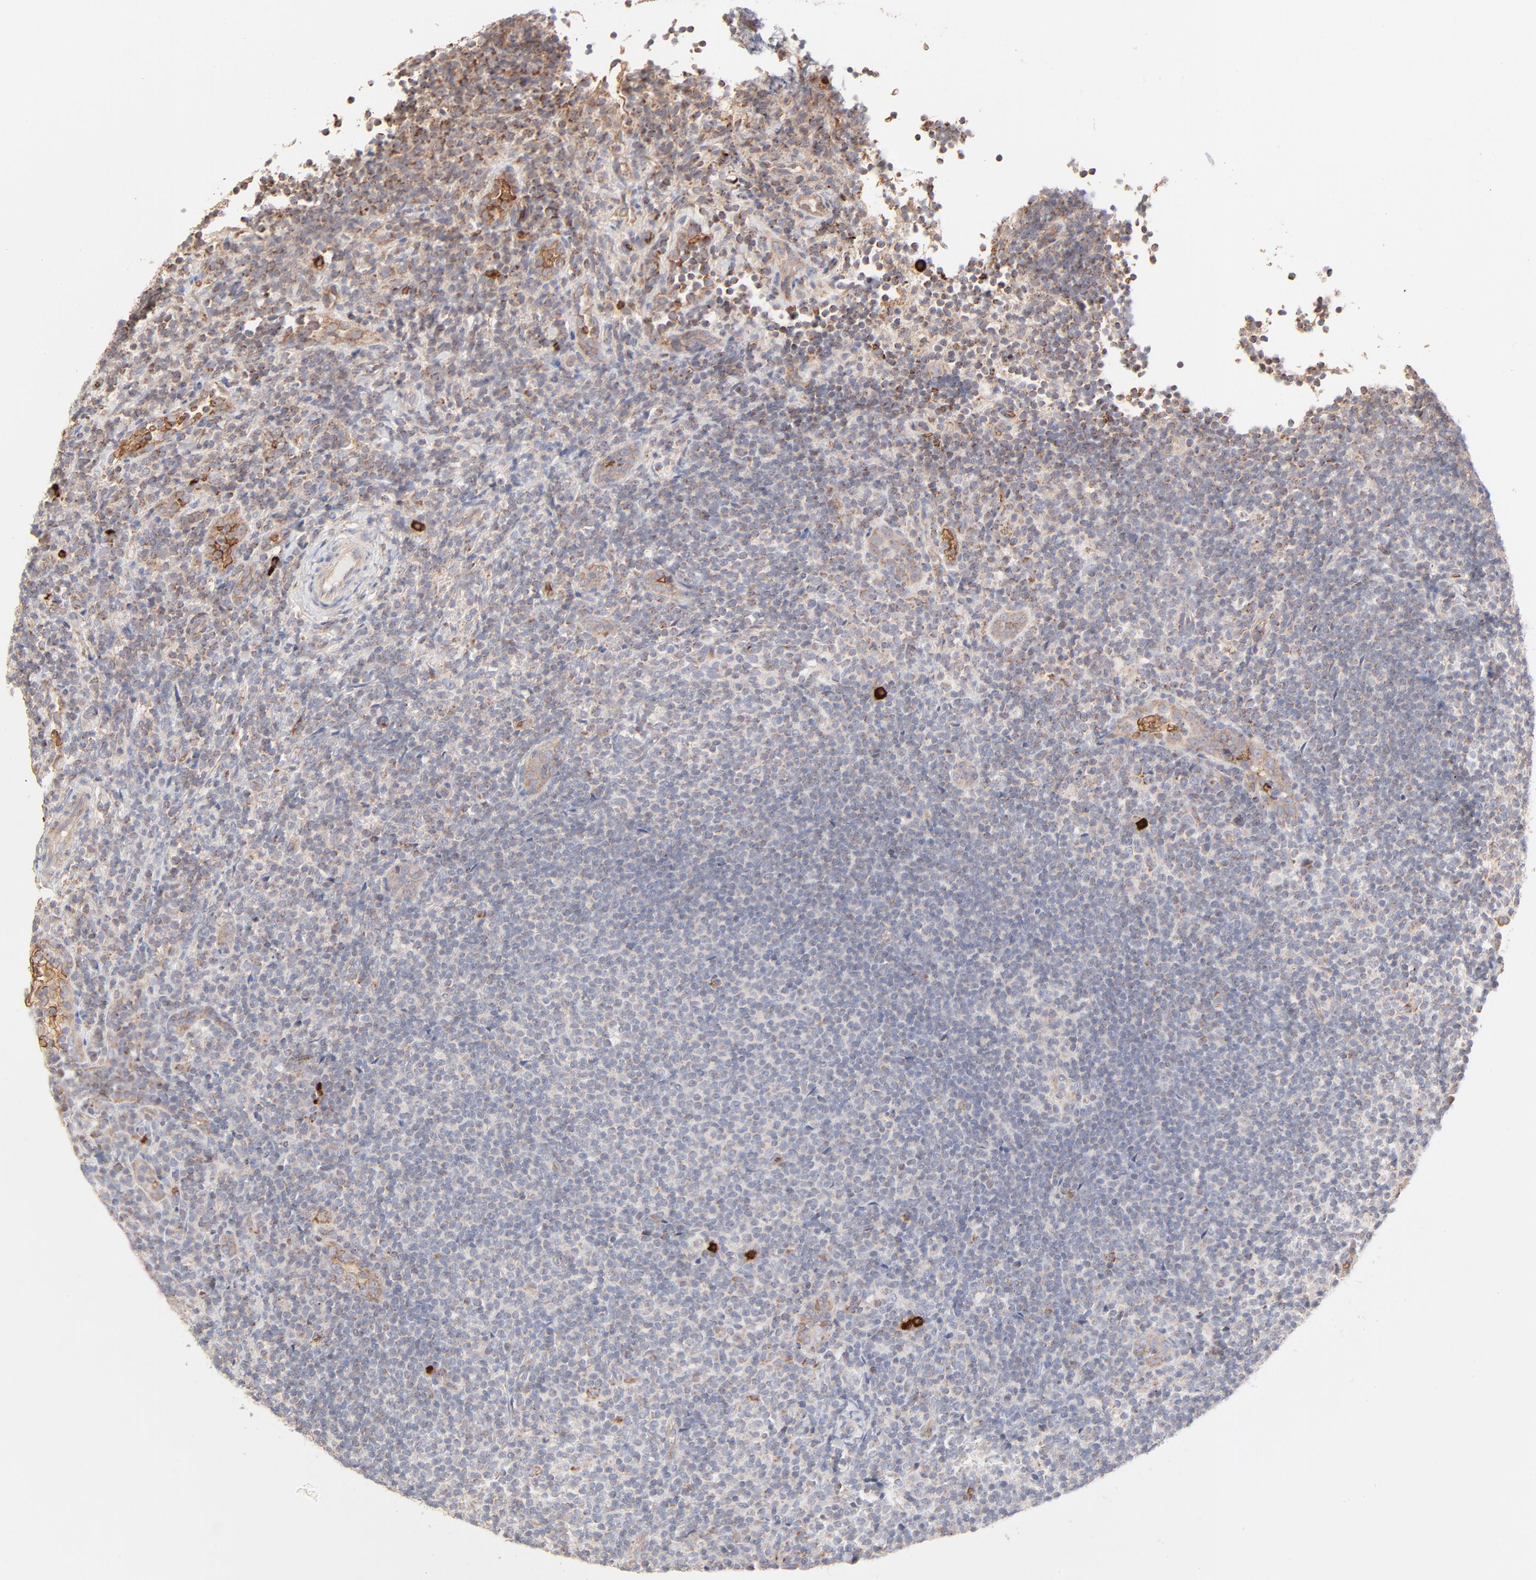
{"staining": {"intensity": "strong", "quantity": "<25%", "location": "cytoplasmic/membranous"}, "tissue": "lymphoma", "cell_type": "Tumor cells", "image_type": "cancer", "snomed": [{"axis": "morphology", "description": "Malignant lymphoma, non-Hodgkin's type, Low grade"}, {"axis": "topography", "description": "Lymph node"}], "caption": "Immunohistochemistry micrograph of human lymphoma stained for a protein (brown), which shows medium levels of strong cytoplasmic/membranous staining in about <25% of tumor cells.", "gene": "SPTB", "patient": {"sex": "female", "age": 76}}